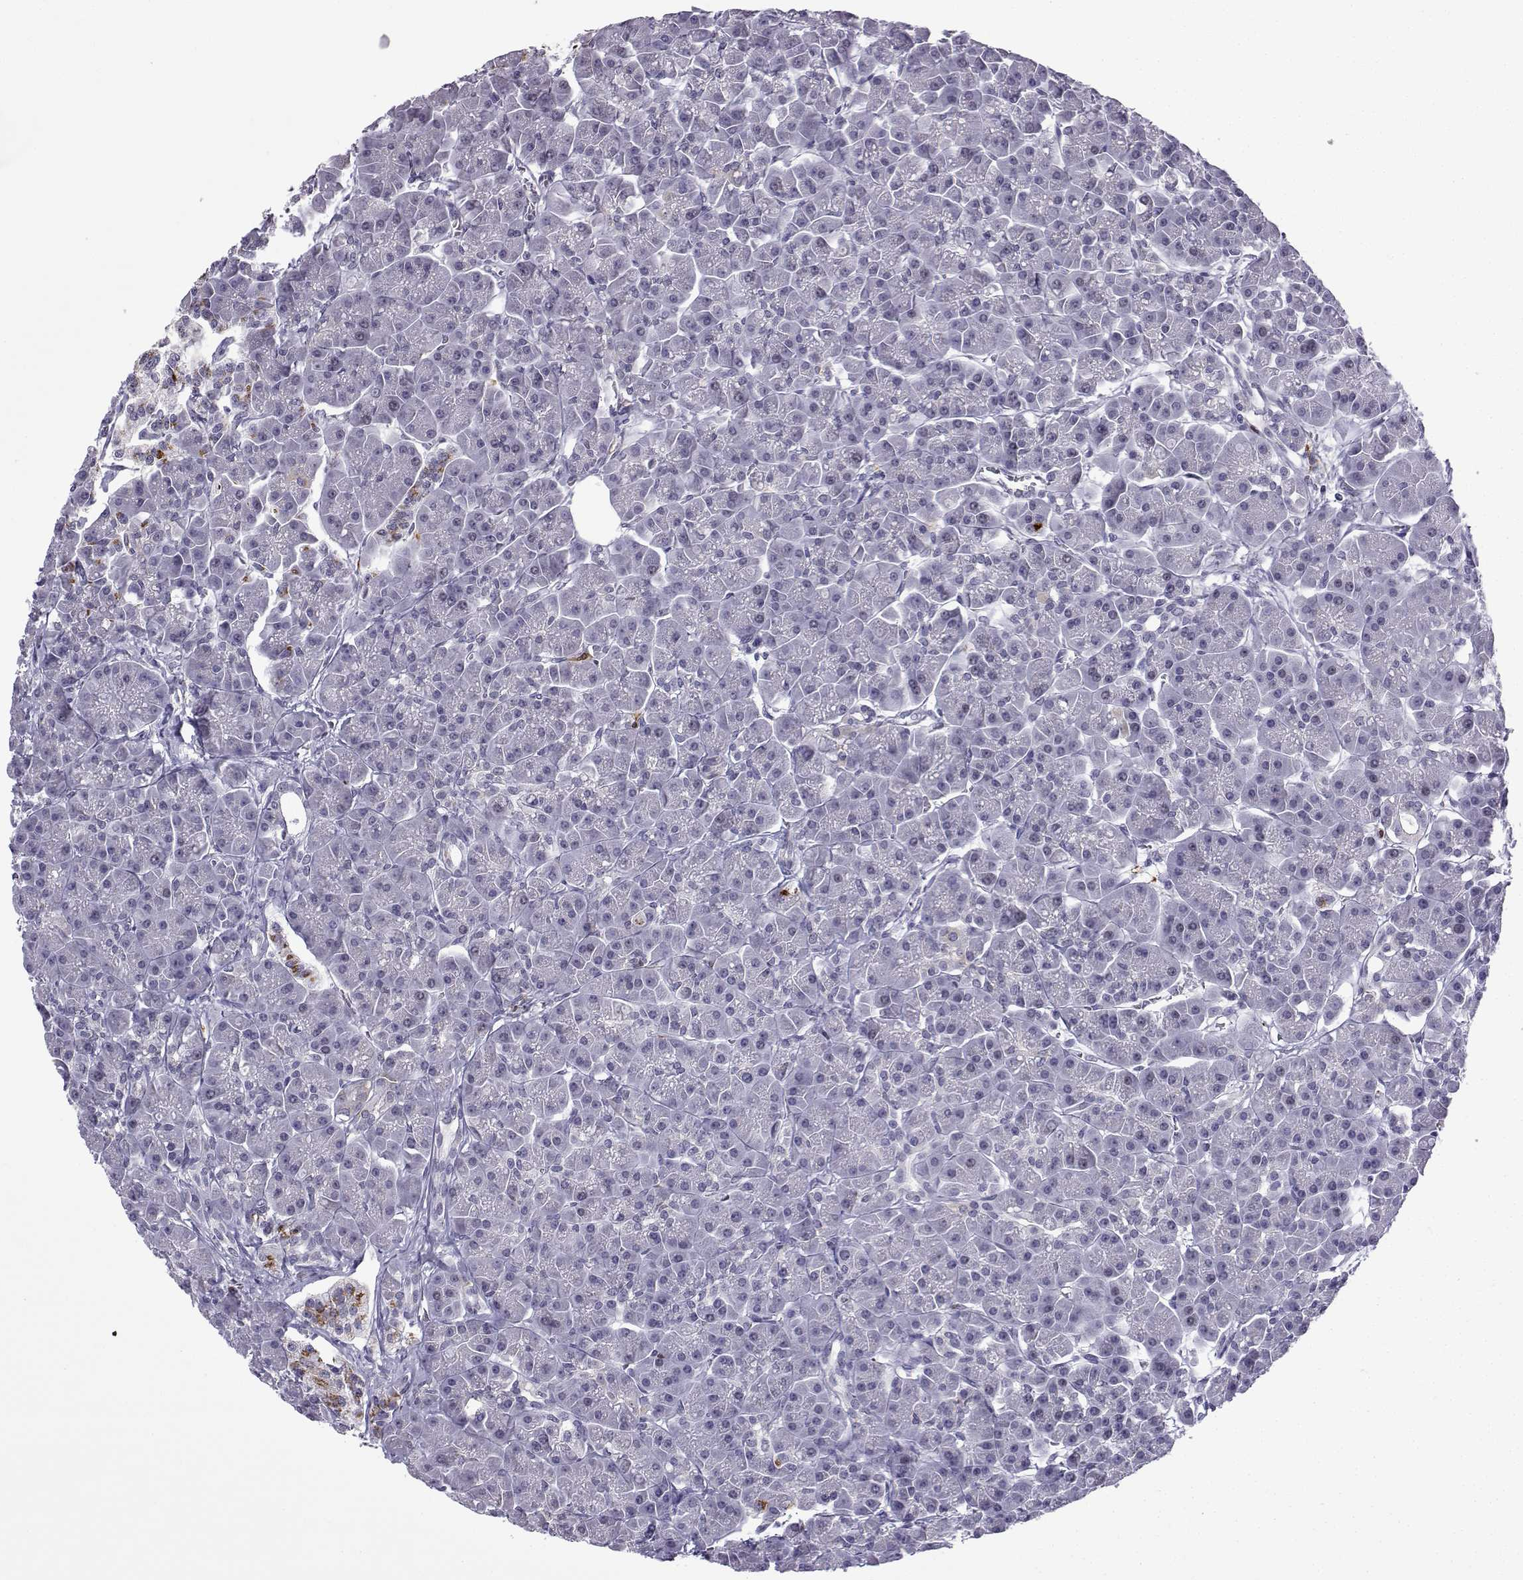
{"staining": {"intensity": "negative", "quantity": "none", "location": "none"}, "tissue": "pancreas", "cell_type": "Exocrine glandular cells", "image_type": "normal", "snomed": [{"axis": "morphology", "description": "Normal tissue, NOS"}, {"axis": "topography", "description": "Pancreas"}], "caption": "The photomicrograph demonstrates no significant expression in exocrine glandular cells of pancreas. Nuclei are stained in blue.", "gene": "HTR7", "patient": {"sex": "male", "age": 70}}